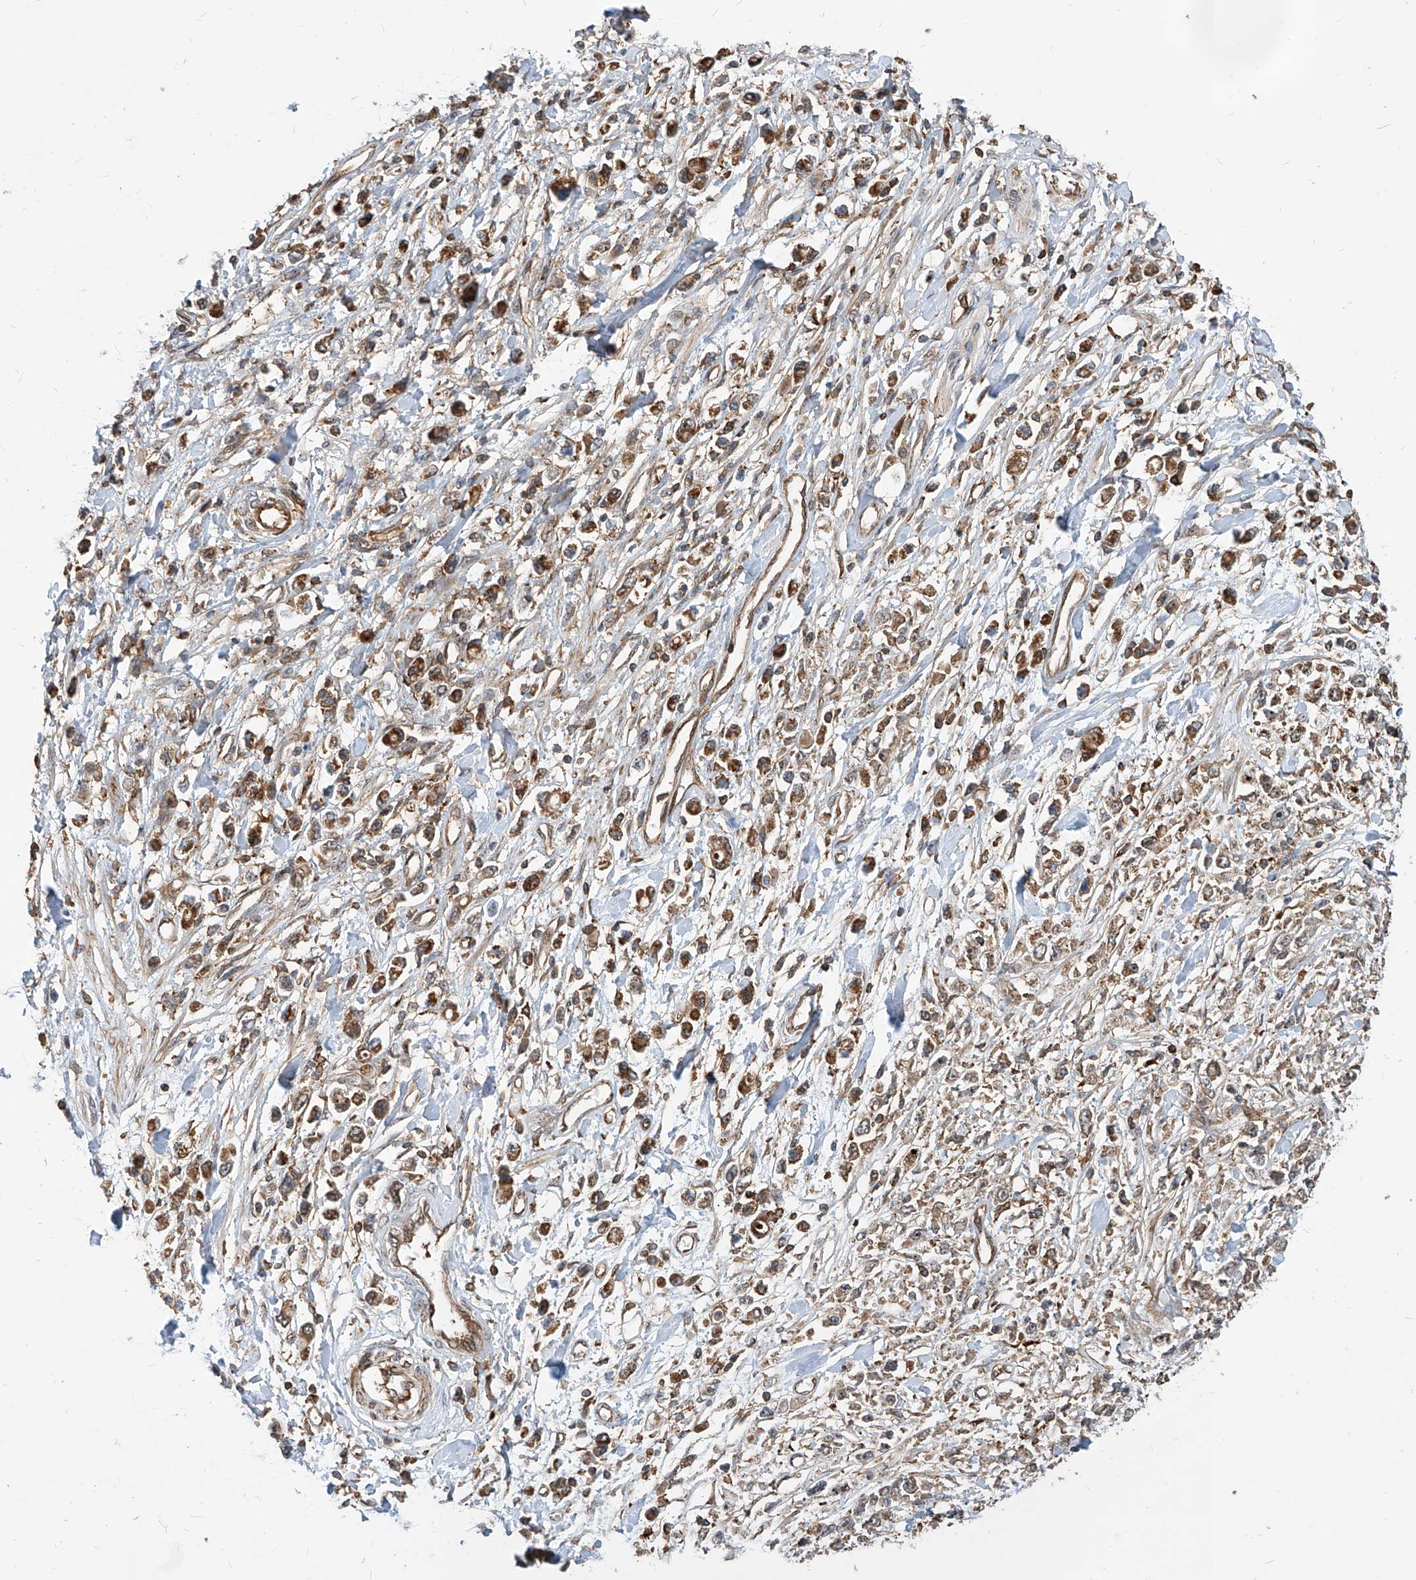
{"staining": {"intensity": "moderate", "quantity": ">75%", "location": "cytoplasmic/membranous"}, "tissue": "stomach cancer", "cell_type": "Tumor cells", "image_type": "cancer", "snomed": [{"axis": "morphology", "description": "Adenocarcinoma, NOS"}, {"axis": "topography", "description": "Stomach"}], "caption": "The image demonstrates a brown stain indicating the presence of a protein in the cytoplasmic/membranous of tumor cells in adenocarcinoma (stomach).", "gene": "MAGED2", "patient": {"sex": "female", "age": 59}}